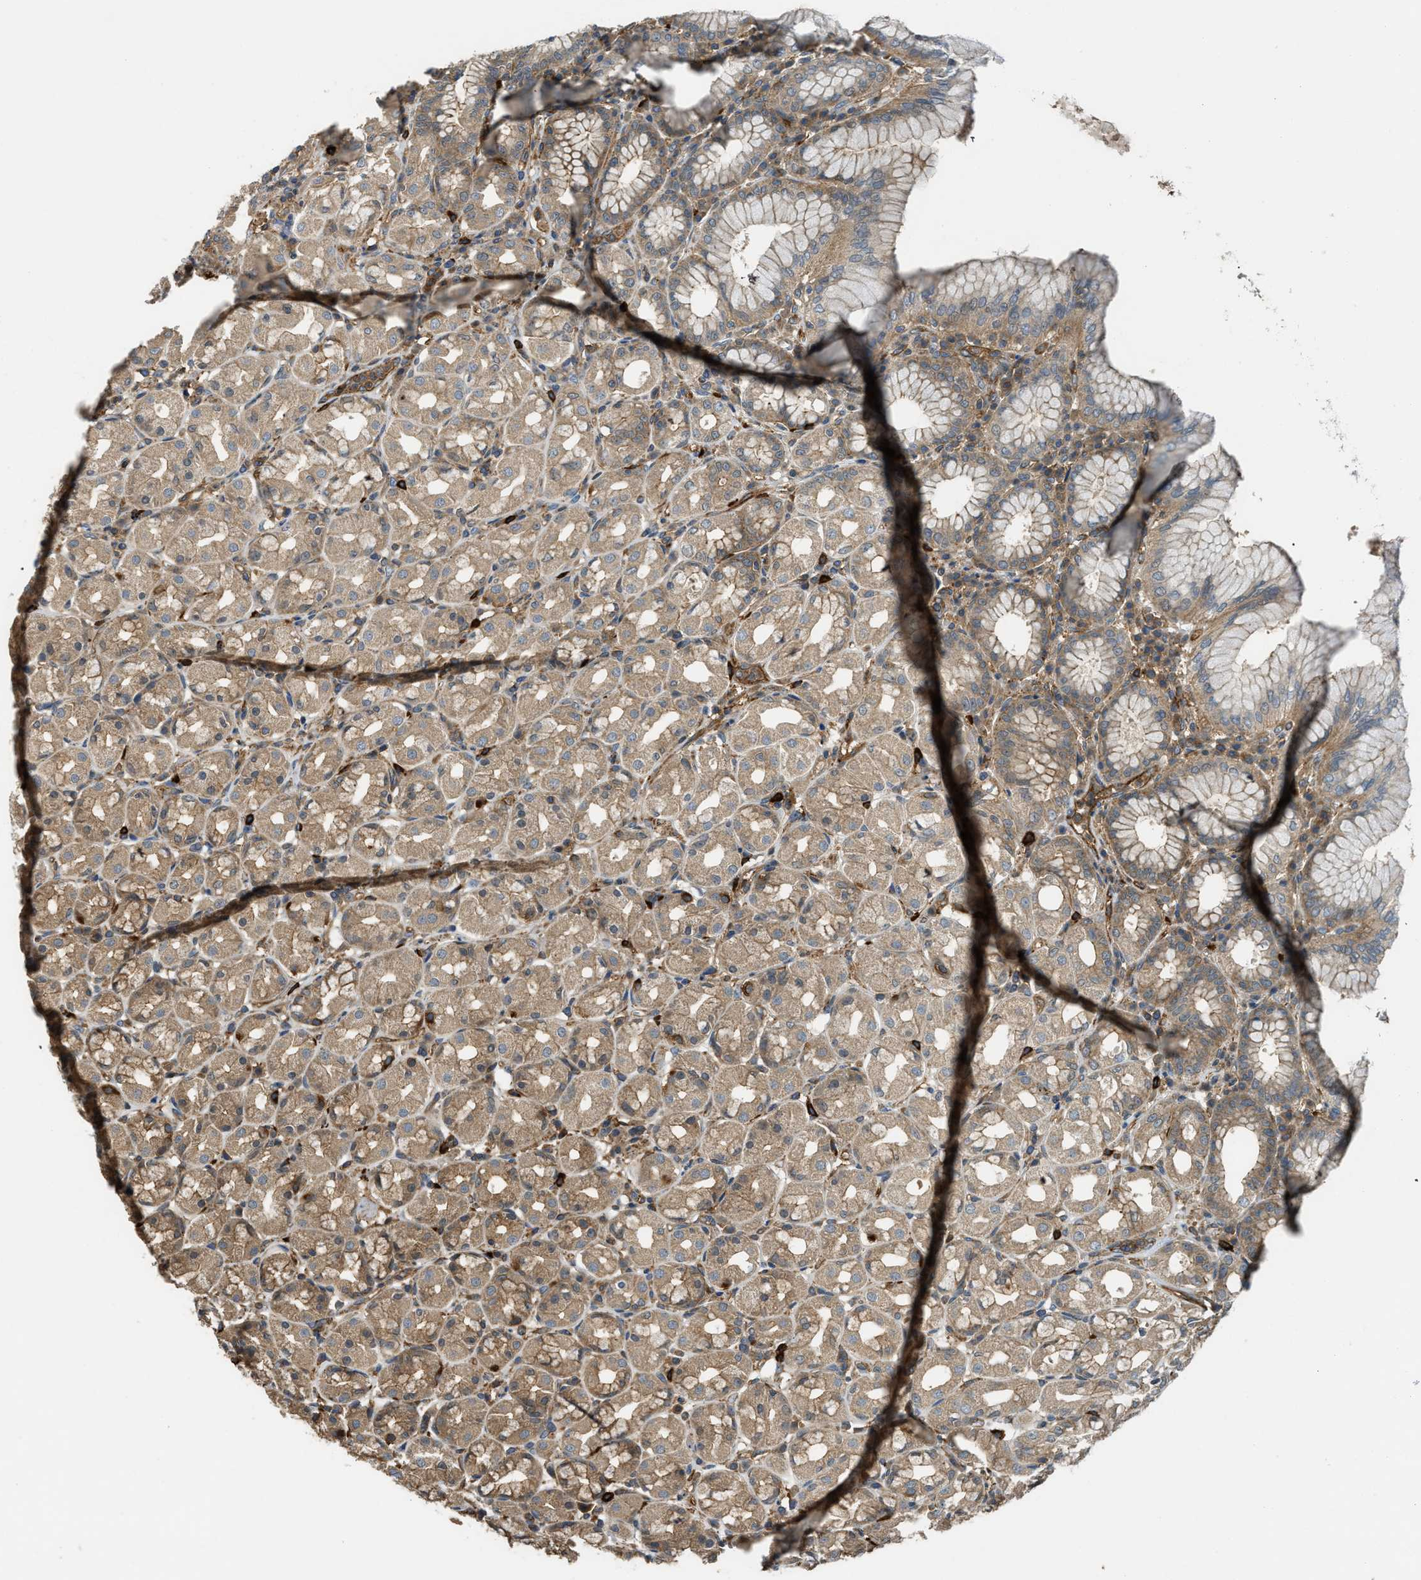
{"staining": {"intensity": "moderate", "quantity": ">75%", "location": "cytoplasmic/membranous"}, "tissue": "stomach", "cell_type": "Glandular cells", "image_type": "normal", "snomed": [{"axis": "morphology", "description": "Normal tissue, NOS"}, {"axis": "topography", "description": "Stomach"}, {"axis": "topography", "description": "Stomach, lower"}], "caption": "Benign stomach exhibits moderate cytoplasmic/membranous expression in about >75% of glandular cells, visualized by immunohistochemistry. The protein is stained brown, and the nuclei are stained in blue (DAB IHC with brightfield microscopy, high magnification).", "gene": "BAG4", "patient": {"sex": "female", "age": 56}}